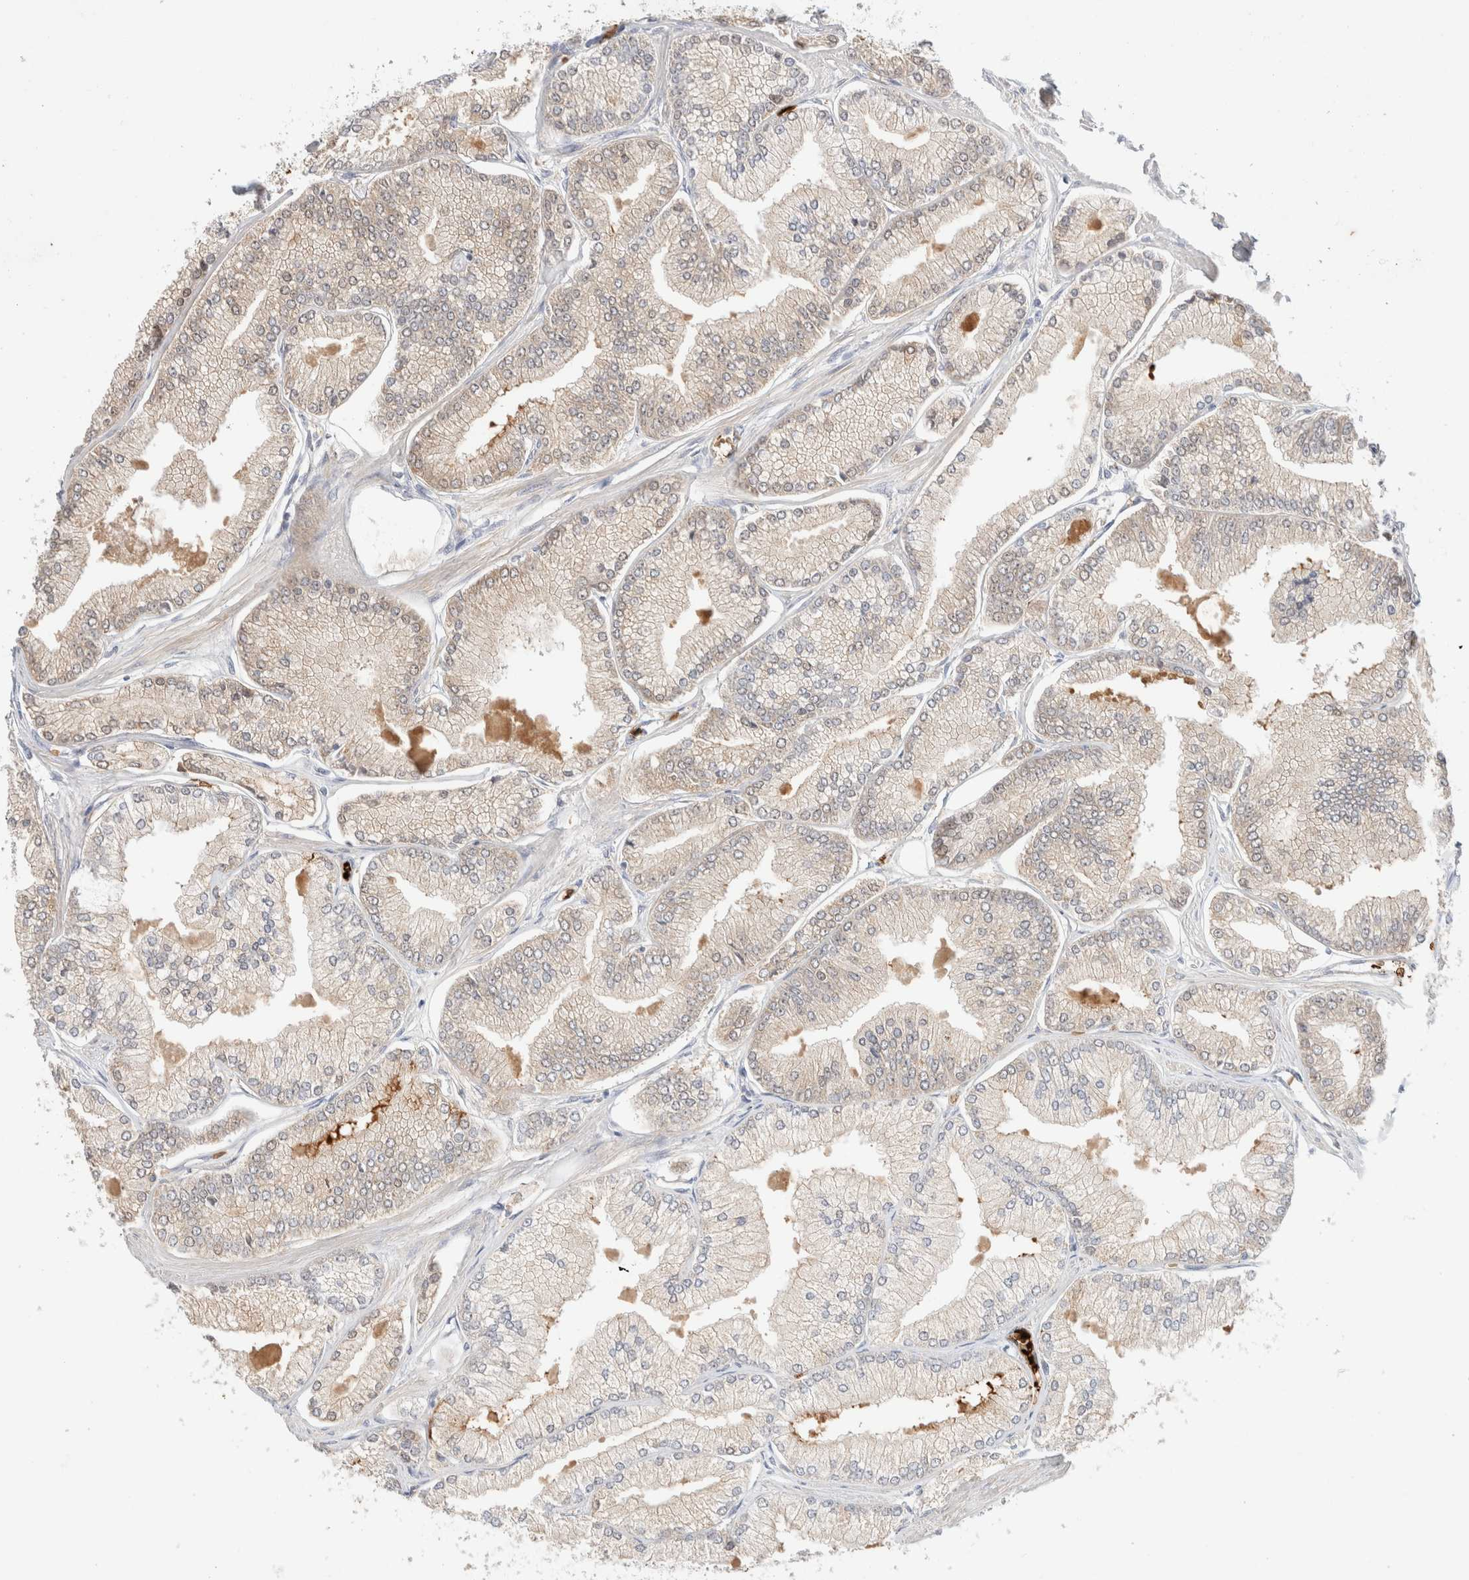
{"staining": {"intensity": "weak", "quantity": "25%-75%", "location": "cytoplasmic/membranous"}, "tissue": "prostate cancer", "cell_type": "Tumor cells", "image_type": "cancer", "snomed": [{"axis": "morphology", "description": "Adenocarcinoma, Low grade"}, {"axis": "topography", "description": "Prostate"}], "caption": "Immunohistochemical staining of human prostate cancer shows low levels of weak cytoplasmic/membranous staining in approximately 25%-75% of tumor cells.", "gene": "MST1", "patient": {"sex": "male", "age": 52}}